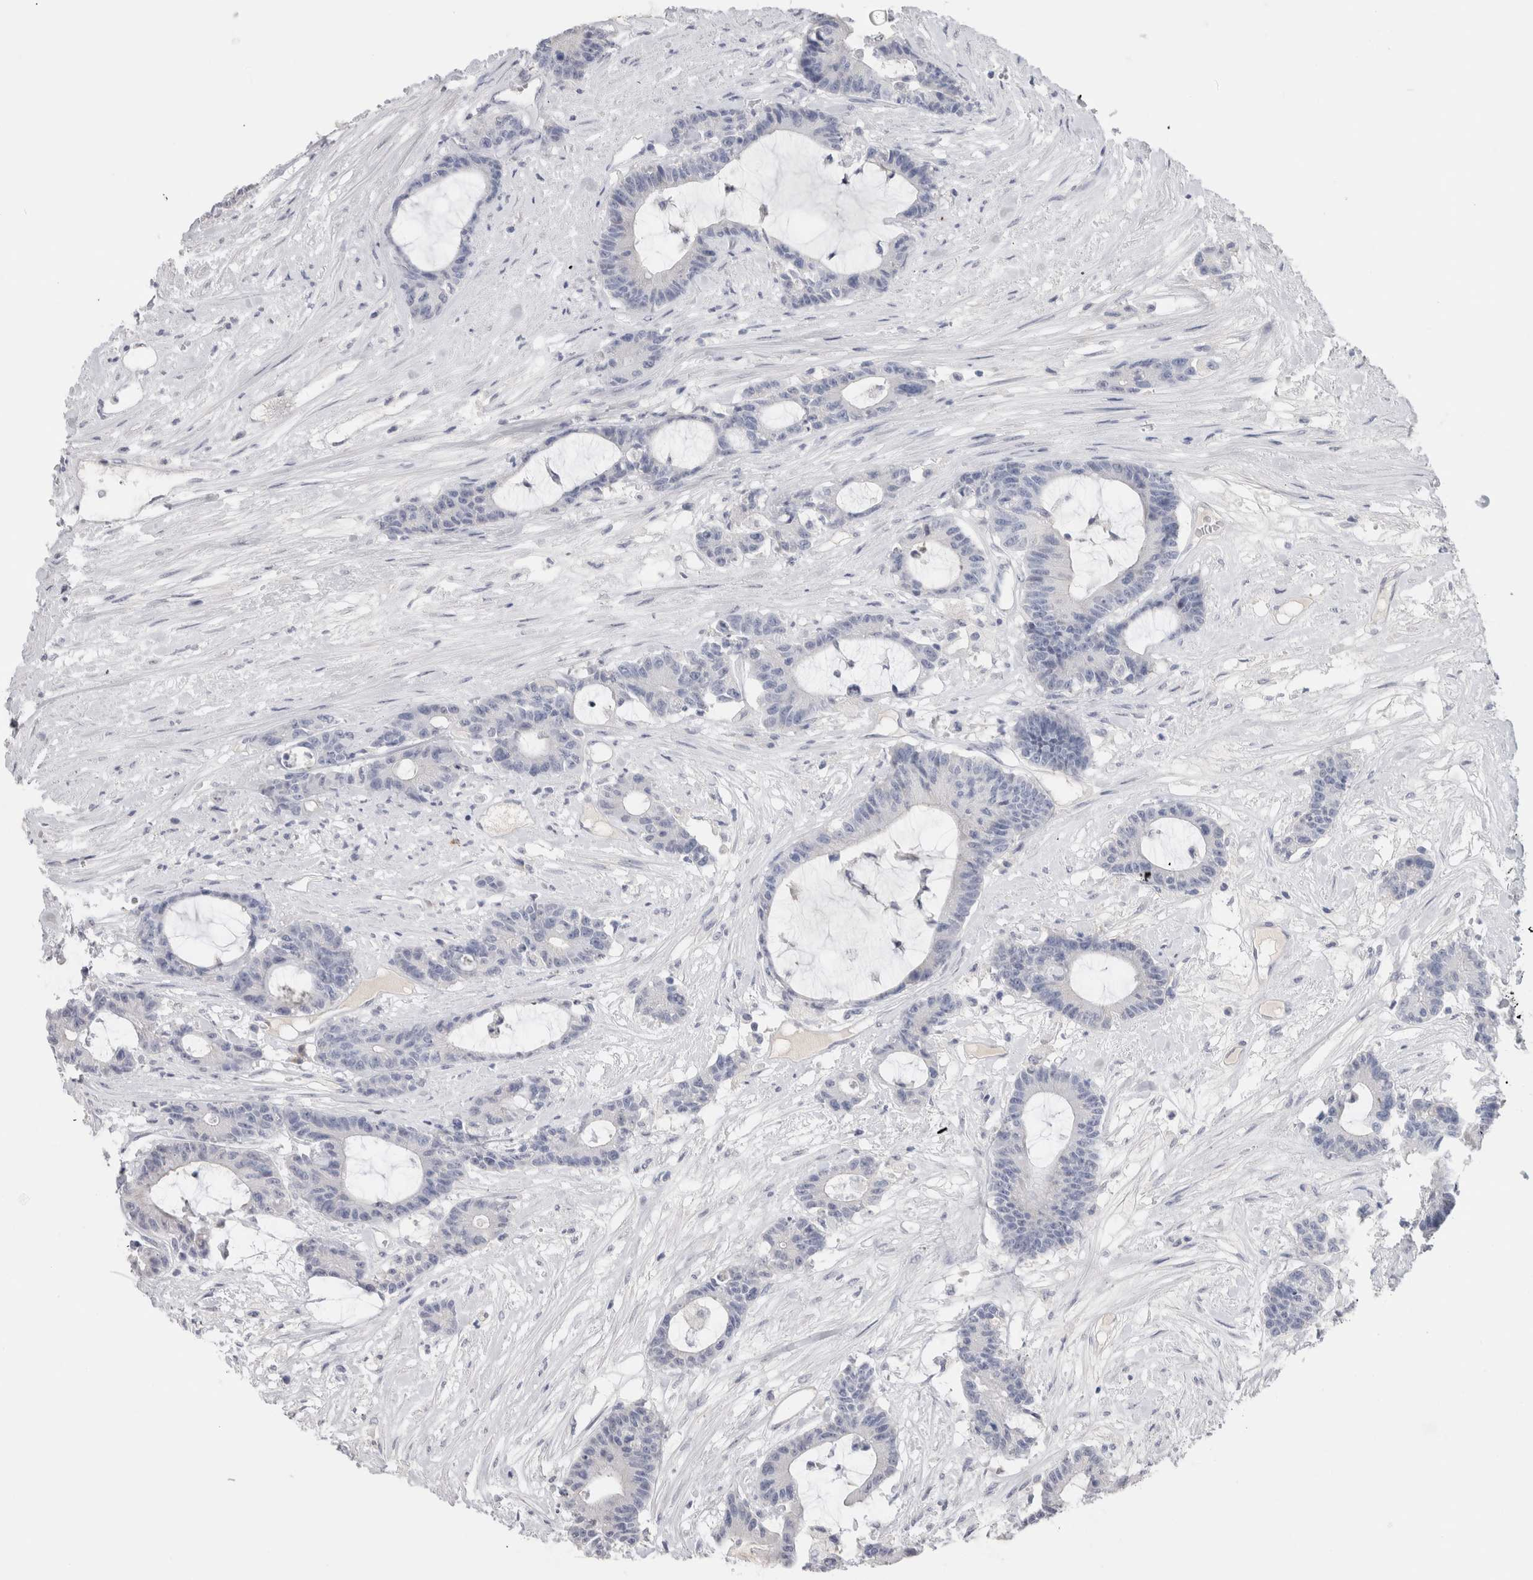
{"staining": {"intensity": "negative", "quantity": "none", "location": "none"}, "tissue": "colorectal cancer", "cell_type": "Tumor cells", "image_type": "cancer", "snomed": [{"axis": "morphology", "description": "Adenocarcinoma, NOS"}, {"axis": "topography", "description": "Colon"}], "caption": "Immunohistochemical staining of colorectal adenocarcinoma exhibits no significant expression in tumor cells.", "gene": "LAMP3", "patient": {"sex": "female", "age": 84}}